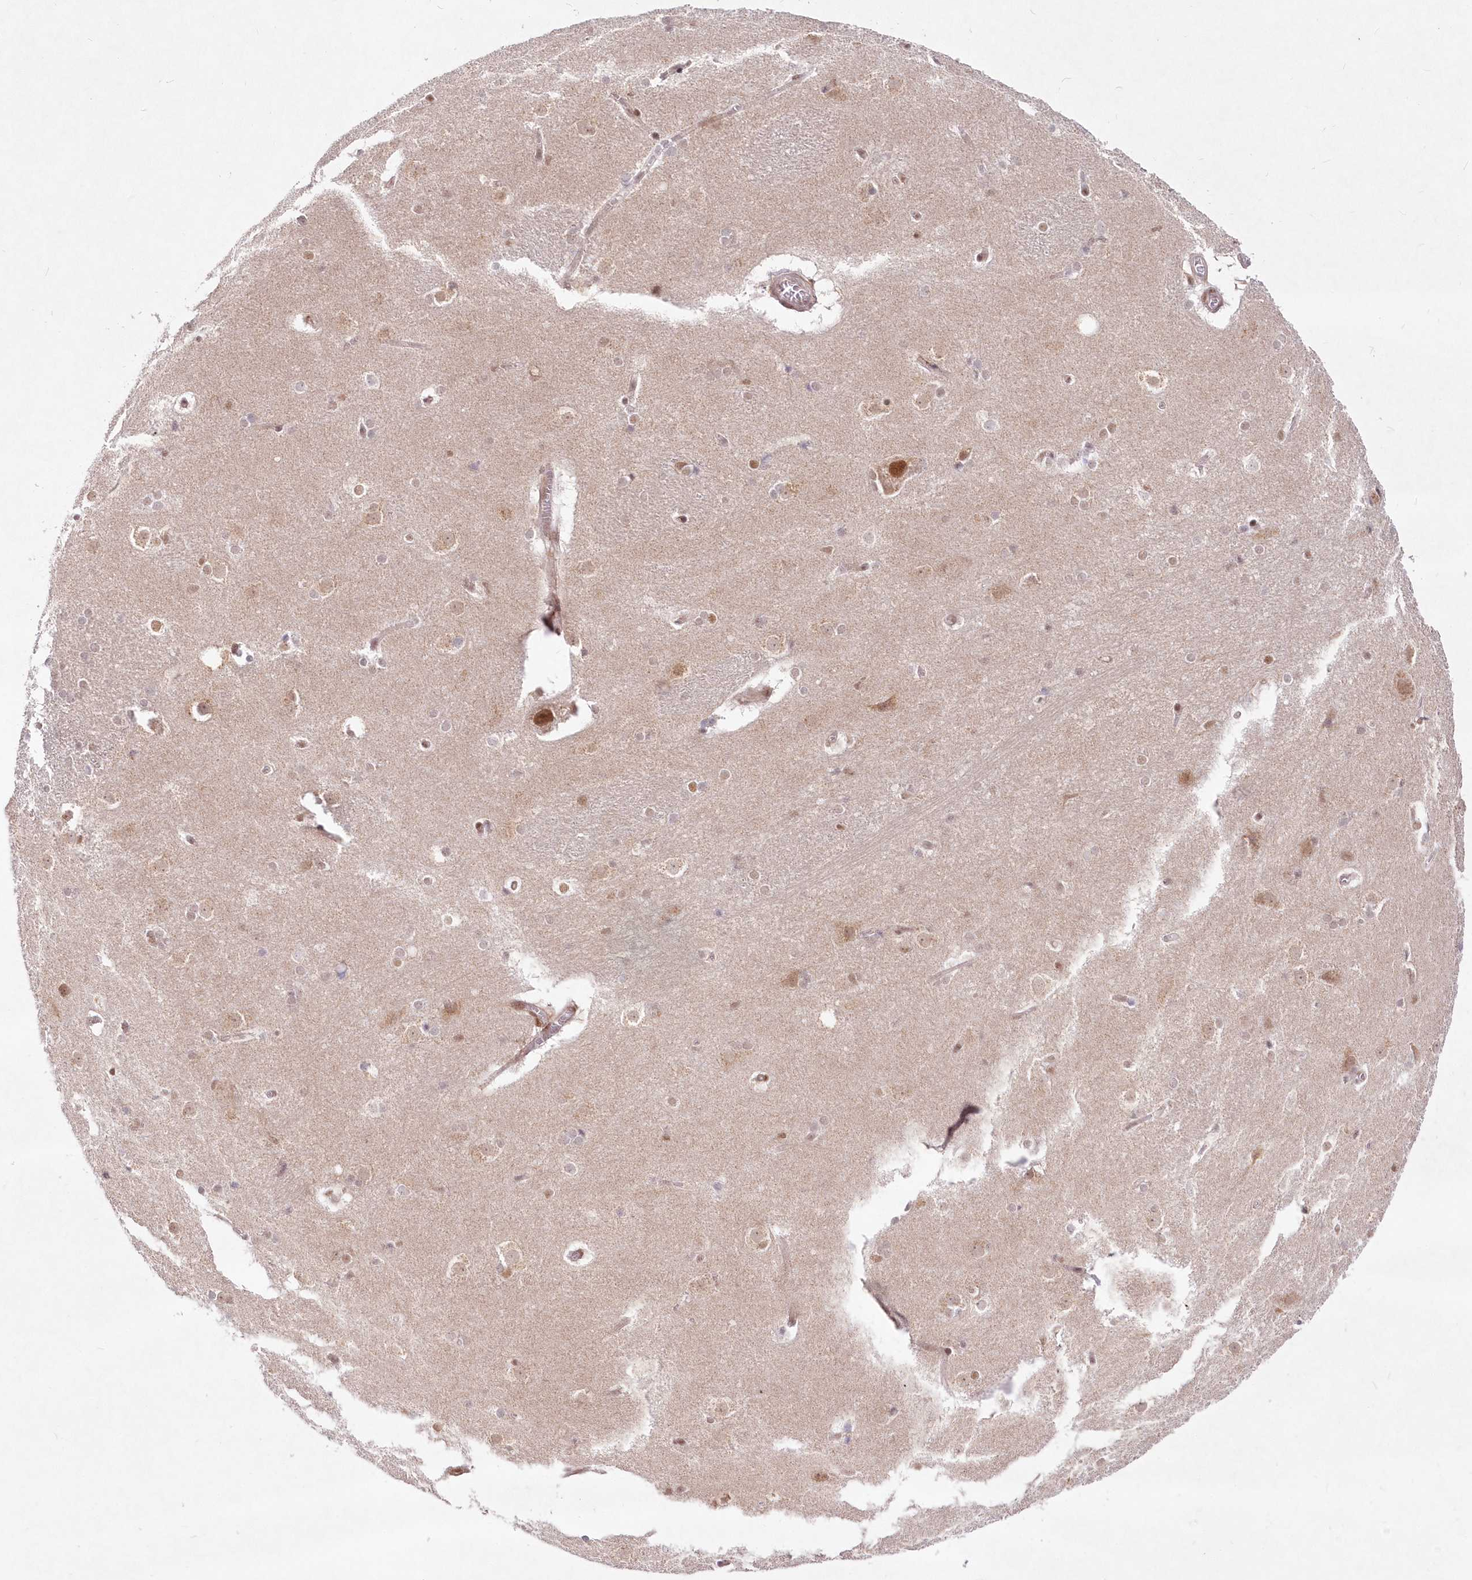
{"staining": {"intensity": "weak", "quantity": "25%-75%", "location": "nuclear"}, "tissue": "caudate", "cell_type": "Glial cells", "image_type": "normal", "snomed": [{"axis": "morphology", "description": "Normal tissue, NOS"}, {"axis": "topography", "description": "Lateral ventricle wall"}], "caption": "High-power microscopy captured an immunohistochemistry micrograph of benign caudate, revealing weak nuclear staining in approximately 25%-75% of glial cells. Using DAB (brown) and hematoxylin (blue) stains, captured at high magnification using brightfield microscopy.", "gene": "LDB1", "patient": {"sex": "female", "age": 19}}